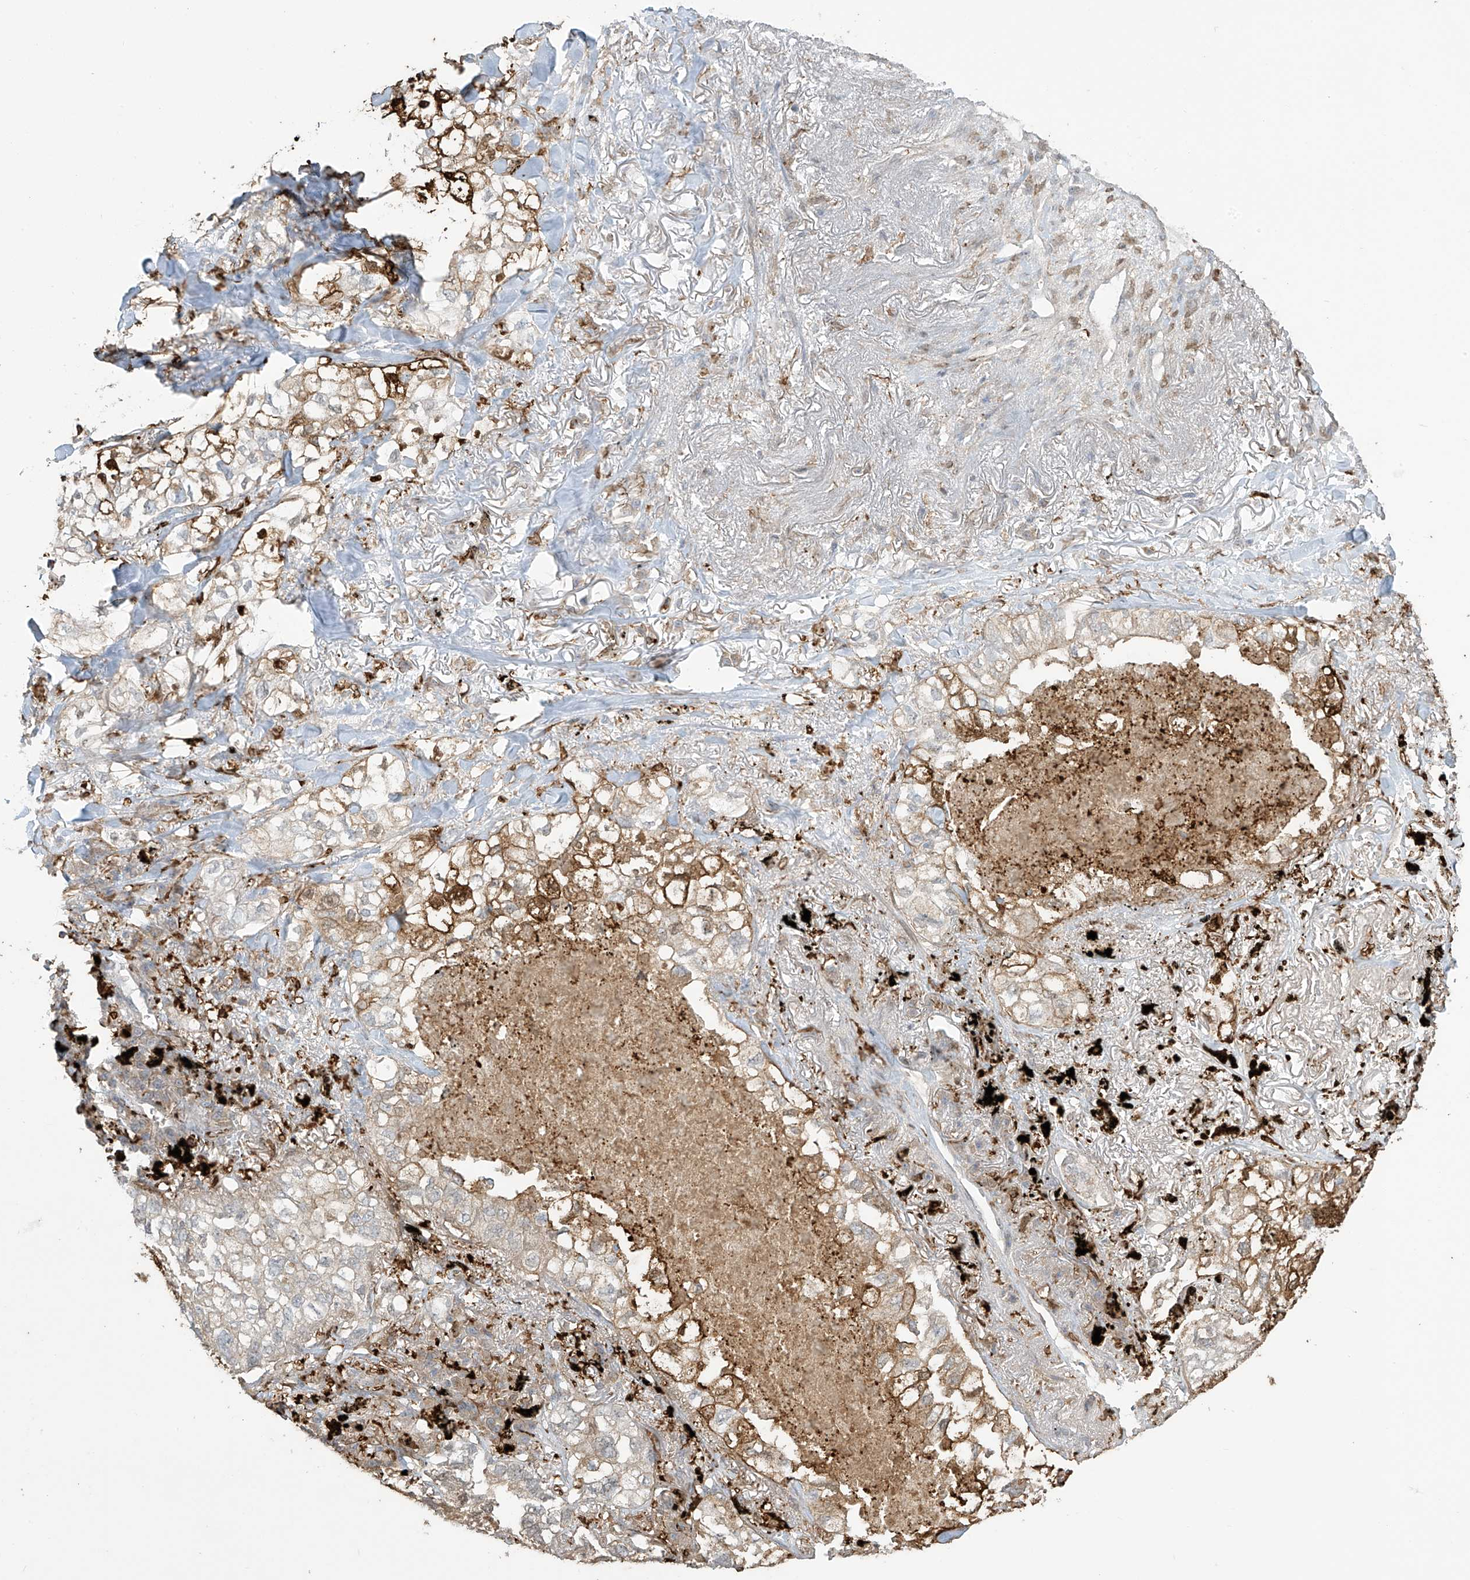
{"staining": {"intensity": "moderate", "quantity": "<25%", "location": "cytoplasmic/membranous"}, "tissue": "lung cancer", "cell_type": "Tumor cells", "image_type": "cancer", "snomed": [{"axis": "morphology", "description": "Adenocarcinoma, NOS"}, {"axis": "topography", "description": "Lung"}], "caption": "A brown stain shows moderate cytoplasmic/membranous staining of a protein in lung cancer (adenocarcinoma) tumor cells.", "gene": "TAGAP", "patient": {"sex": "male", "age": 65}}